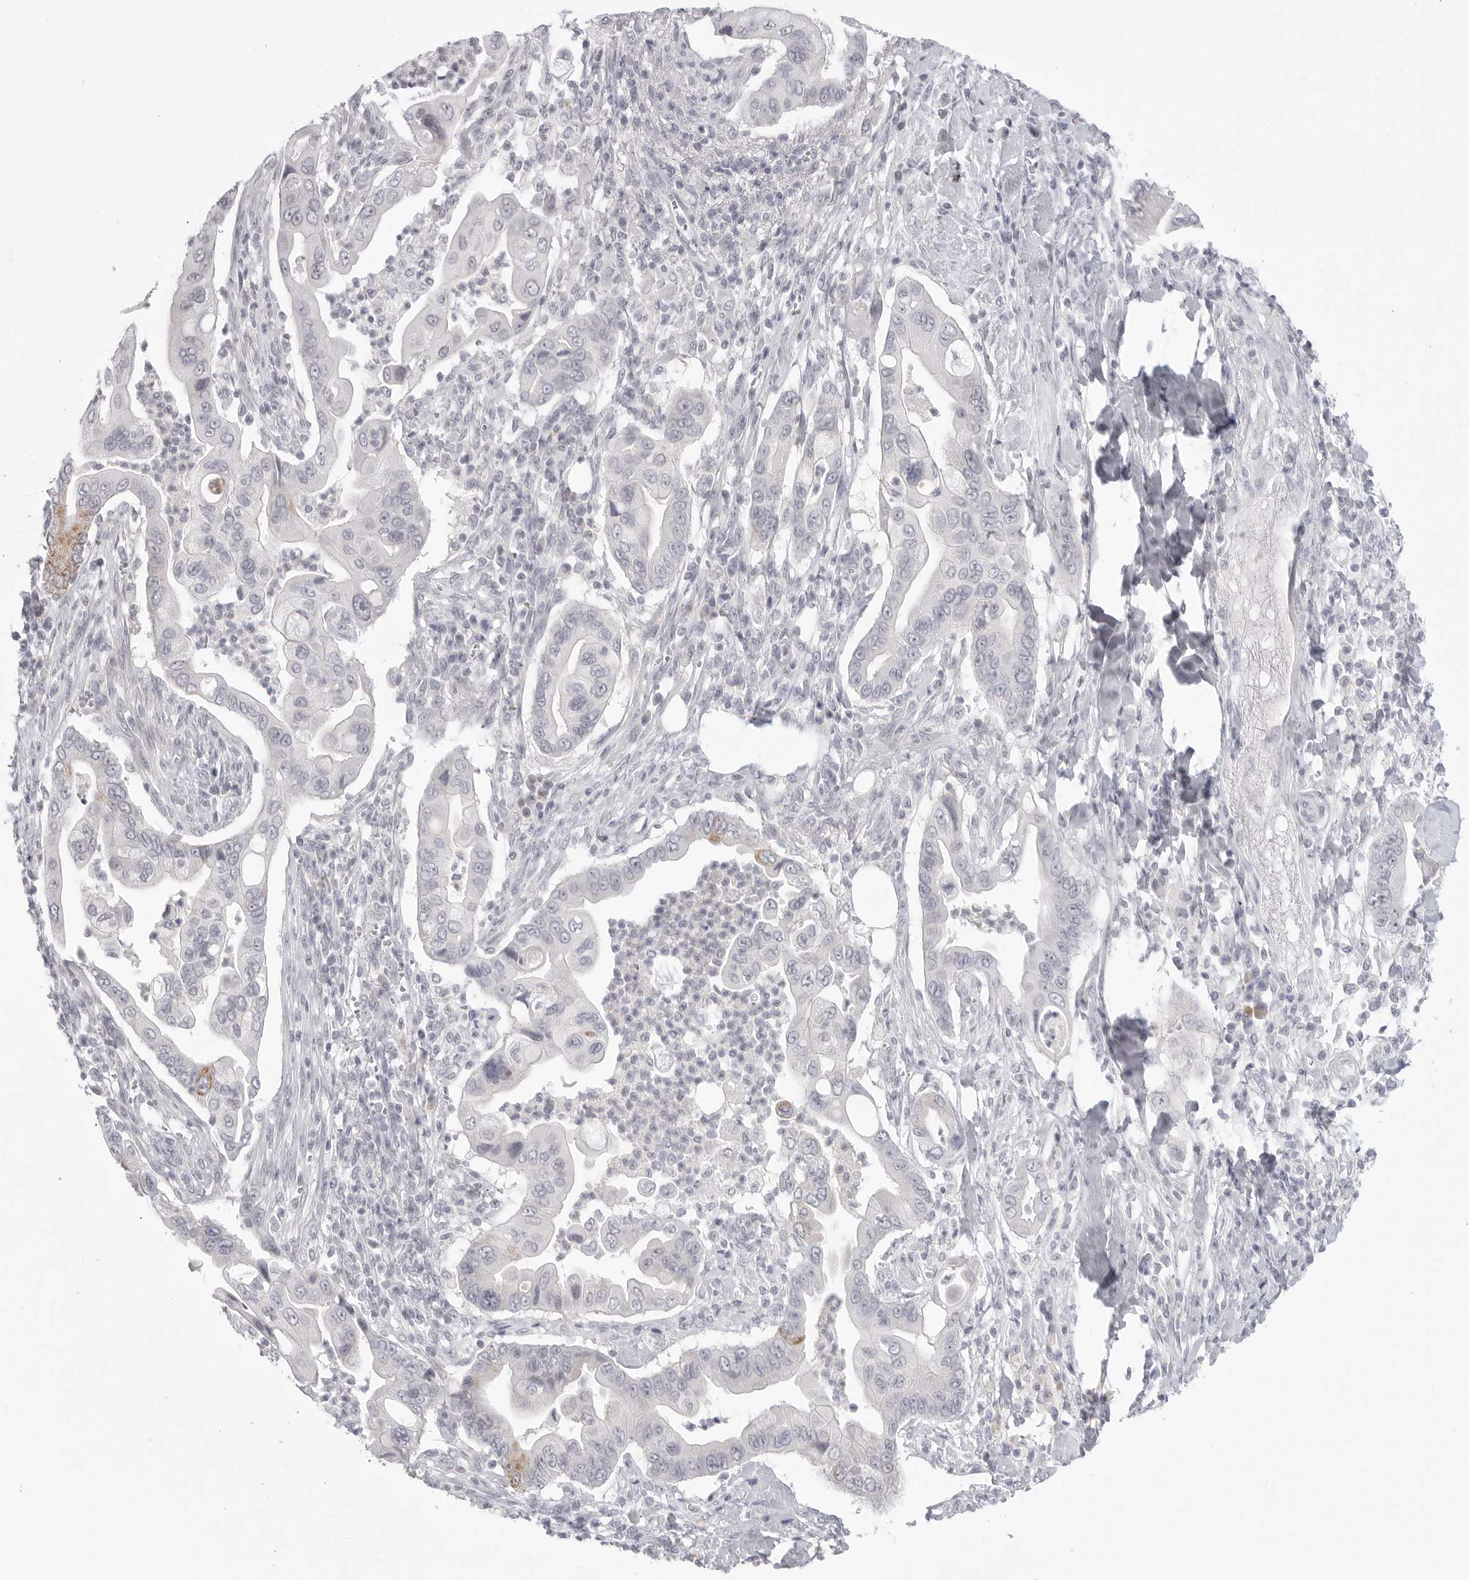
{"staining": {"intensity": "negative", "quantity": "none", "location": "none"}, "tissue": "pancreatic cancer", "cell_type": "Tumor cells", "image_type": "cancer", "snomed": [{"axis": "morphology", "description": "Adenocarcinoma, NOS"}, {"axis": "topography", "description": "Pancreas"}], "caption": "Tumor cells show no significant protein positivity in adenocarcinoma (pancreatic).", "gene": "HMGCS2", "patient": {"sex": "male", "age": 78}}